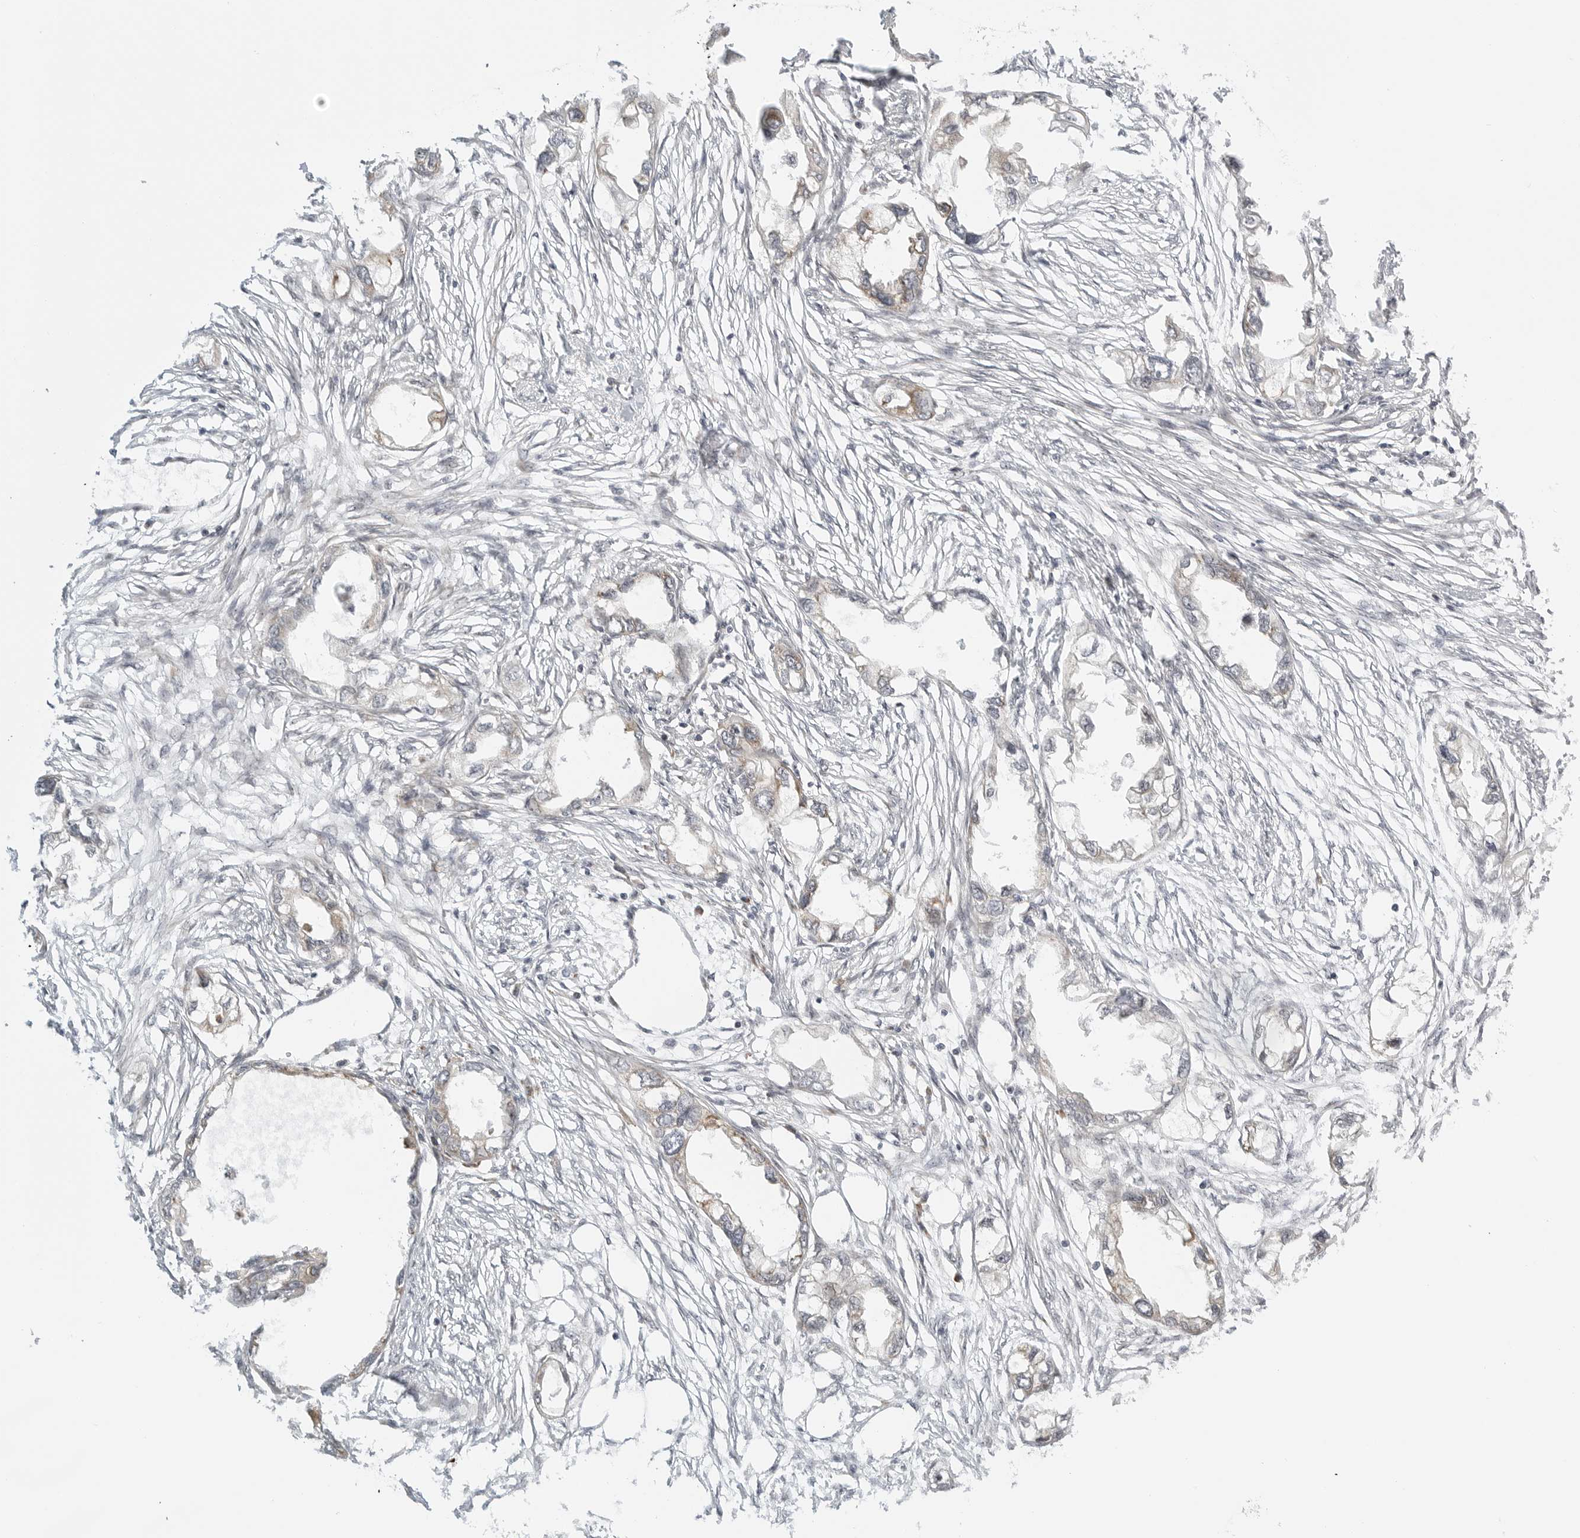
{"staining": {"intensity": "weak", "quantity": "25%-75%", "location": "cytoplasmic/membranous"}, "tissue": "endometrial cancer", "cell_type": "Tumor cells", "image_type": "cancer", "snomed": [{"axis": "morphology", "description": "Adenocarcinoma, NOS"}, {"axis": "morphology", "description": "Adenocarcinoma, metastatic, NOS"}, {"axis": "topography", "description": "Adipose tissue"}, {"axis": "topography", "description": "Endometrium"}], "caption": "IHC staining of endometrial metastatic adenocarcinoma, which reveals low levels of weak cytoplasmic/membranous expression in about 25%-75% of tumor cells indicating weak cytoplasmic/membranous protein positivity. The staining was performed using DAB (brown) for protein detection and nuclei were counterstained in hematoxylin (blue).", "gene": "DSCC1", "patient": {"sex": "female", "age": 67}}